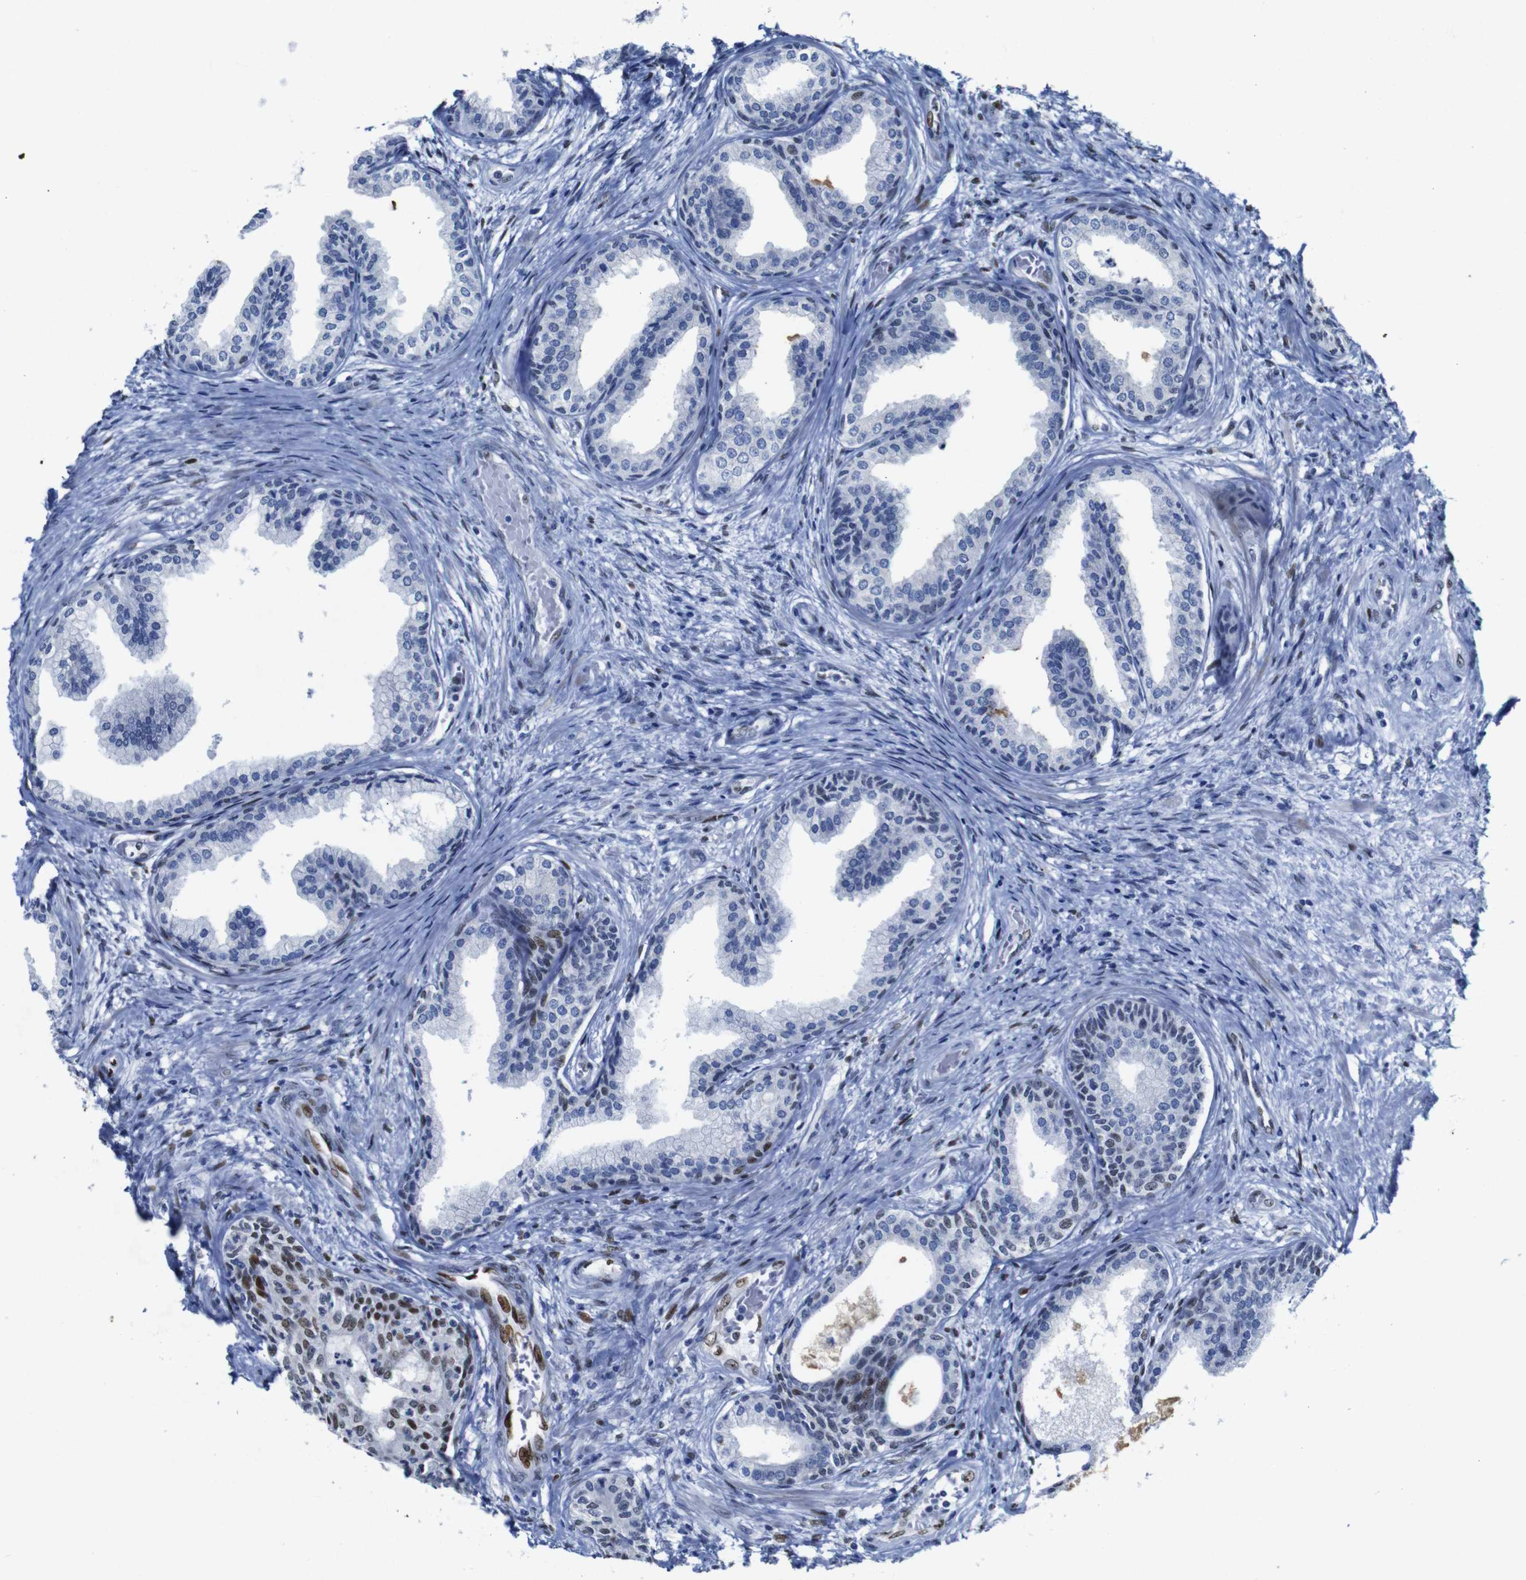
{"staining": {"intensity": "moderate", "quantity": "<25%", "location": "nuclear"}, "tissue": "prostate", "cell_type": "Glandular cells", "image_type": "normal", "snomed": [{"axis": "morphology", "description": "Normal tissue, NOS"}, {"axis": "topography", "description": "Prostate"}], "caption": "DAB immunohistochemical staining of unremarkable human prostate demonstrates moderate nuclear protein positivity in approximately <25% of glandular cells. (Brightfield microscopy of DAB IHC at high magnification).", "gene": "FOSL2", "patient": {"sex": "male", "age": 76}}